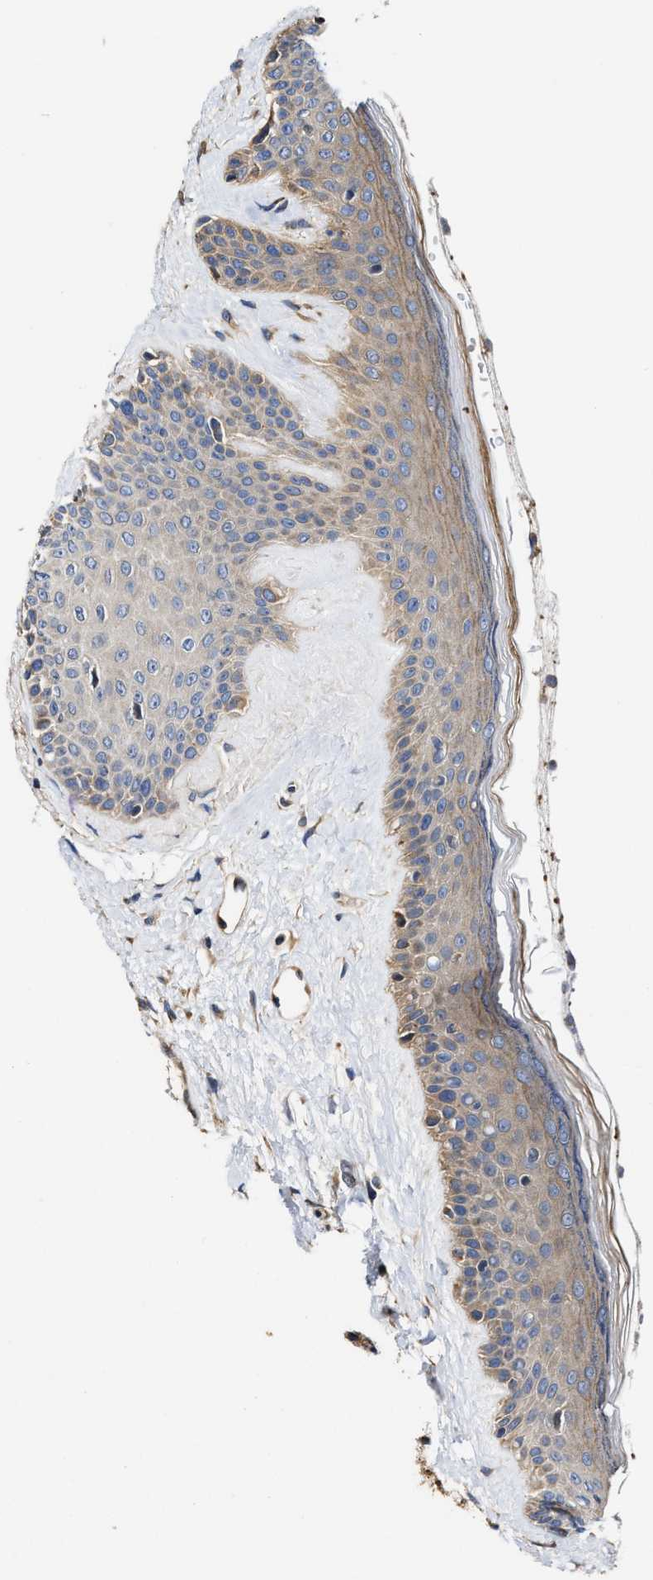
{"staining": {"intensity": "moderate", "quantity": "25%-75%", "location": "cytoplasmic/membranous"}, "tissue": "oral mucosa", "cell_type": "Squamous epithelial cells", "image_type": "normal", "snomed": [{"axis": "morphology", "description": "Normal tissue, NOS"}, {"axis": "topography", "description": "Skin"}, {"axis": "topography", "description": "Oral tissue"}], "caption": "Brown immunohistochemical staining in normal oral mucosa reveals moderate cytoplasmic/membranous staining in approximately 25%-75% of squamous epithelial cells. The protein of interest is shown in brown color, while the nuclei are stained blue.", "gene": "TRAF6", "patient": {"sex": "male", "age": 84}}